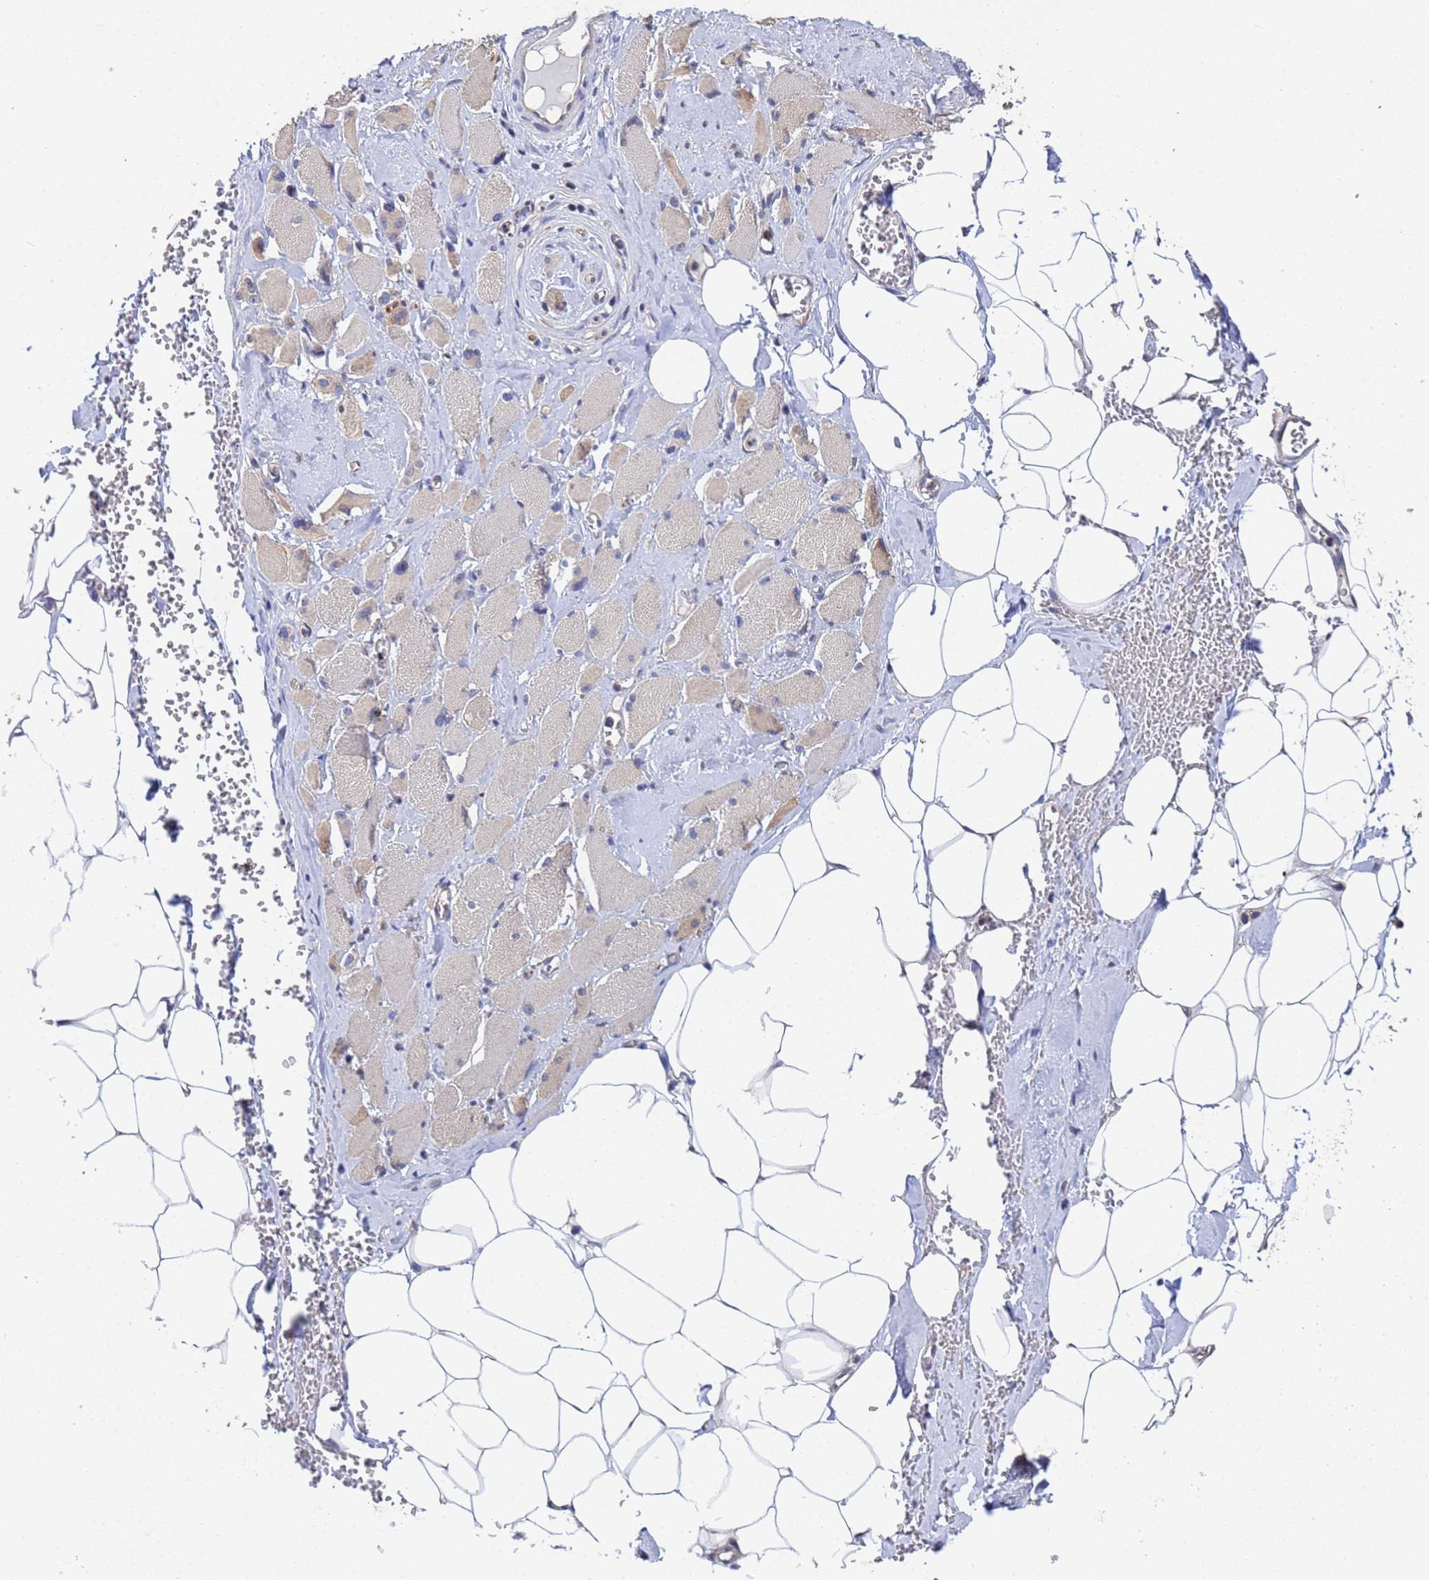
{"staining": {"intensity": "weak", "quantity": "25%-75%", "location": "cytoplasmic/membranous,nuclear"}, "tissue": "skeletal muscle", "cell_type": "Myocytes", "image_type": "normal", "snomed": [{"axis": "morphology", "description": "Normal tissue, NOS"}, {"axis": "morphology", "description": "Basal cell carcinoma"}, {"axis": "topography", "description": "Skeletal muscle"}], "caption": "Protein analysis of benign skeletal muscle demonstrates weak cytoplasmic/membranous,nuclear positivity in approximately 25%-75% of myocytes.", "gene": "FAM25A", "patient": {"sex": "female", "age": 64}}